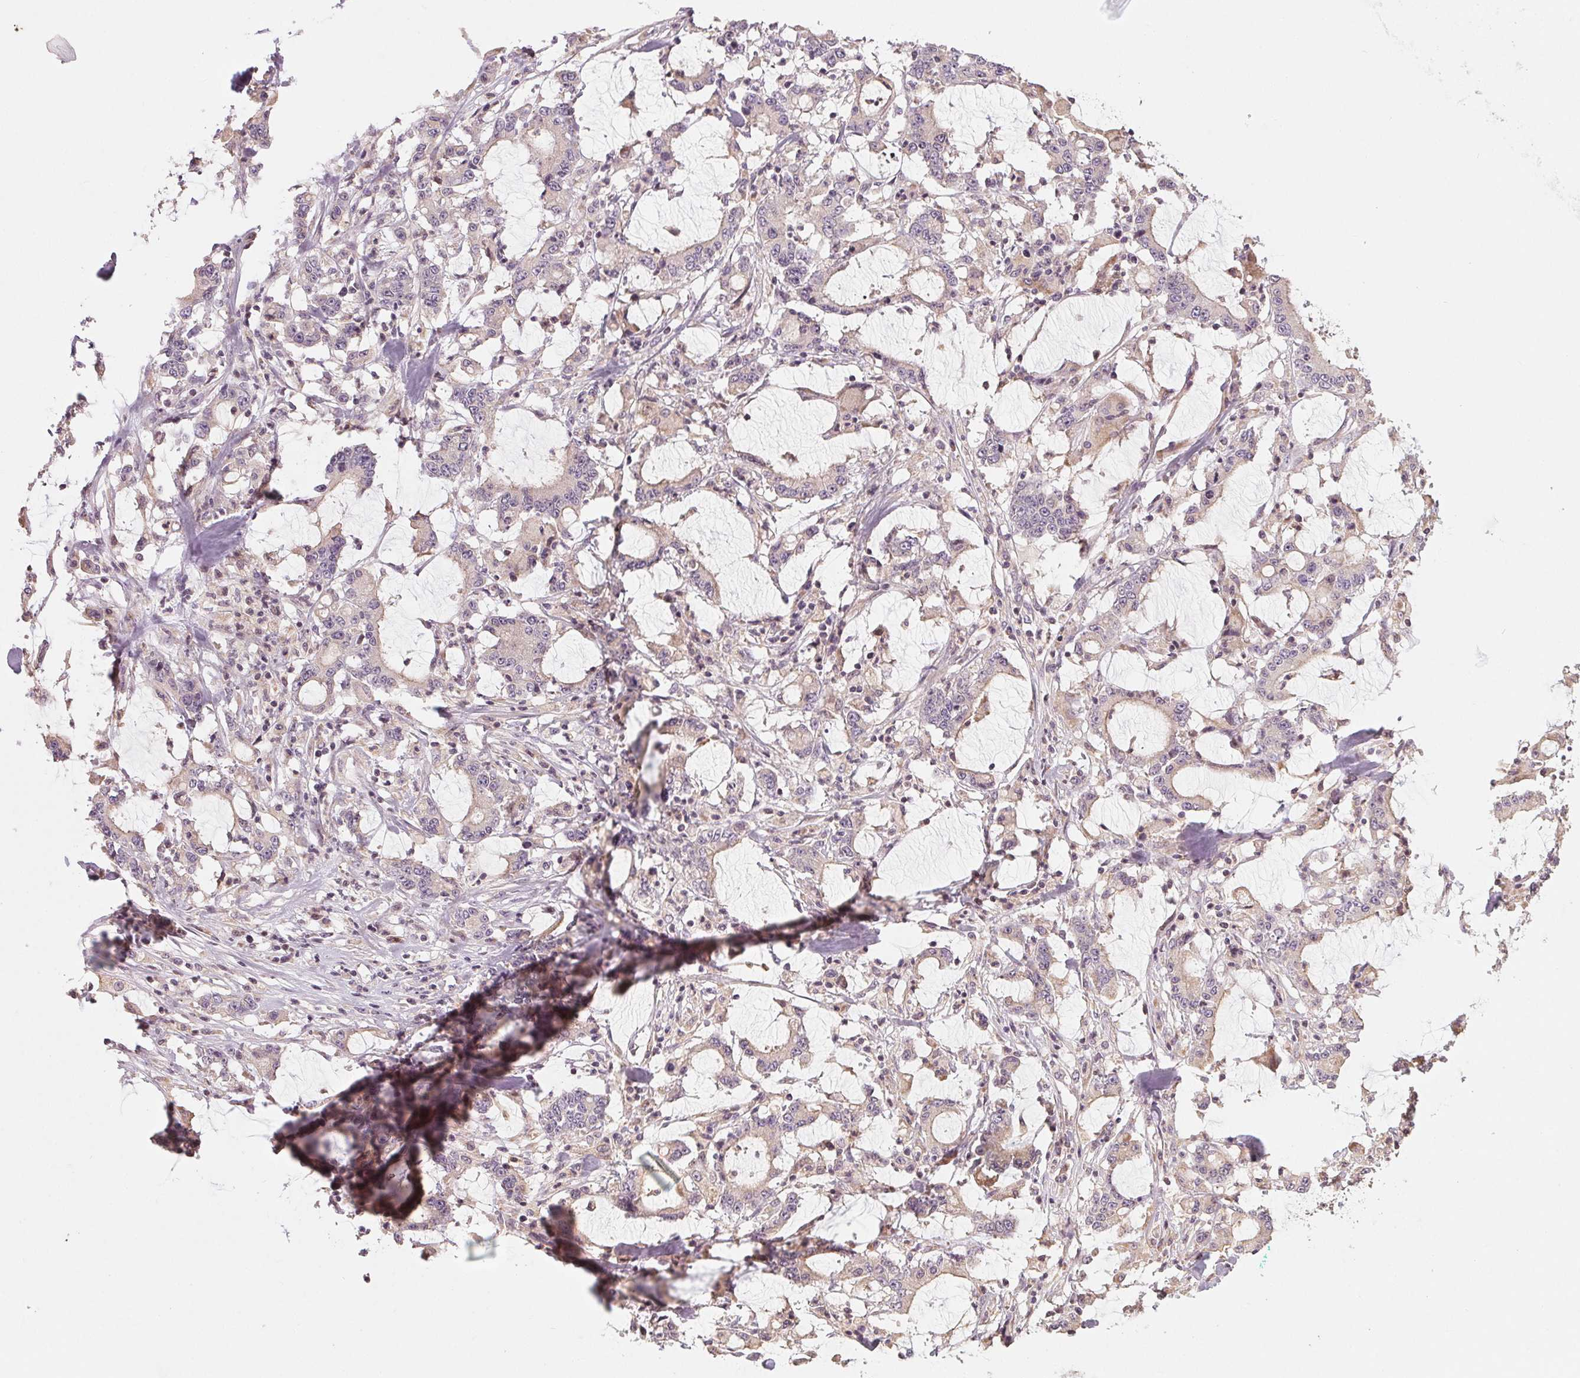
{"staining": {"intensity": "weak", "quantity": "25%-75%", "location": "cytoplasmic/membranous"}, "tissue": "stomach cancer", "cell_type": "Tumor cells", "image_type": "cancer", "snomed": [{"axis": "morphology", "description": "Adenocarcinoma, NOS"}, {"axis": "topography", "description": "Stomach, upper"}], "caption": "Immunohistochemistry (IHC) micrograph of human stomach cancer stained for a protein (brown), which shows low levels of weak cytoplasmic/membranous expression in about 25%-75% of tumor cells.", "gene": "AQP8", "patient": {"sex": "male", "age": 68}}